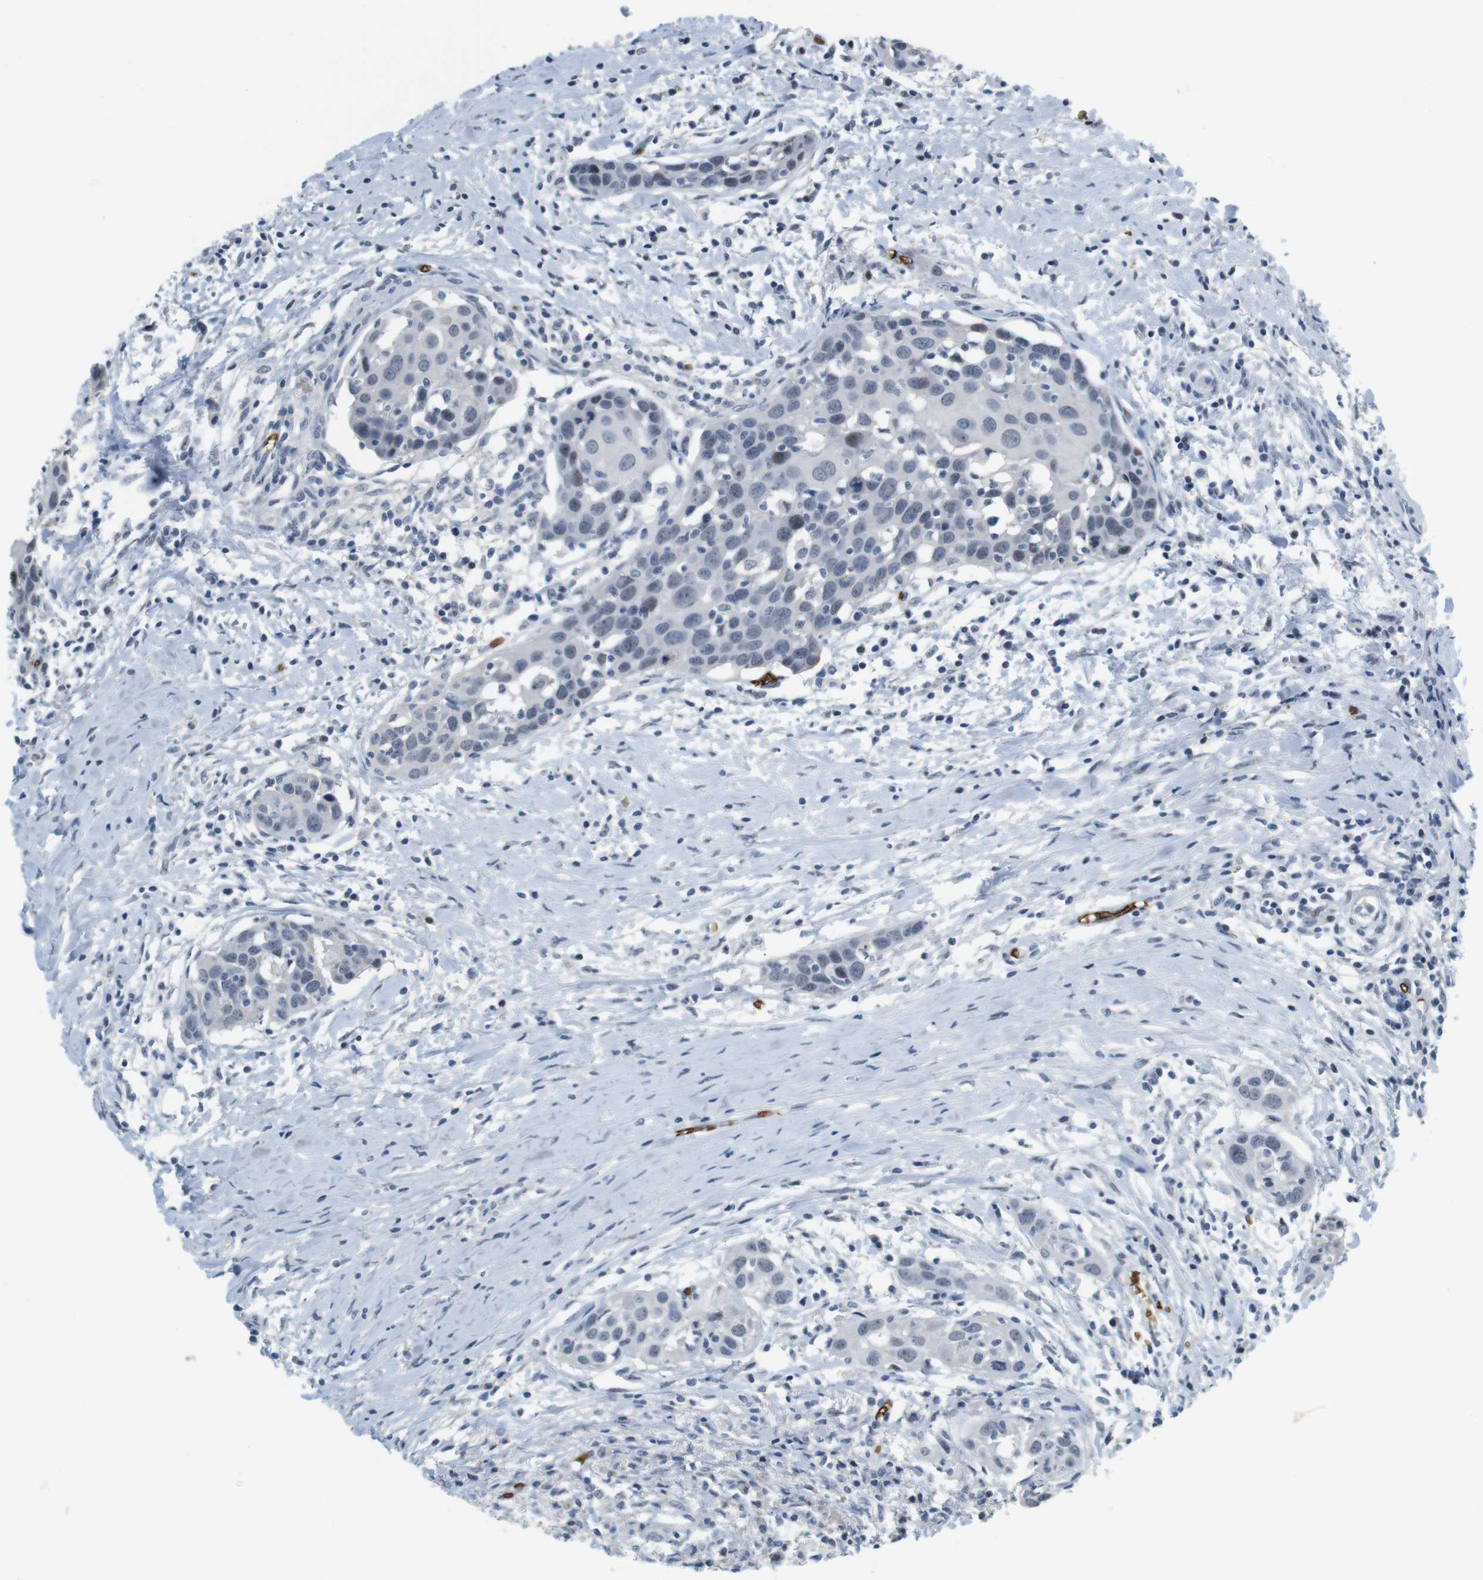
{"staining": {"intensity": "negative", "quantity": "none", "location": "none"}, "tissue": "head and neck cancer", "cell_type": "Tumor cells", "image_type": "cancer", "snomed": [{"axis": "morphology", "description": "Squamous cell carcinoma, NOS"}, {"axis": "topography", "description": "Oral tissue"}, {"axis": "topography", "description": "Head-Neck"}], "caption": "IHC of squamous cell carcinoma (head and neck) exhibits no expression in tumor cells. (Brightfield microscopy of DAB immunohistochemistry at high magnification).", "gene": "SLC4A1", "patient": {"sex": "female", "age": 50}}